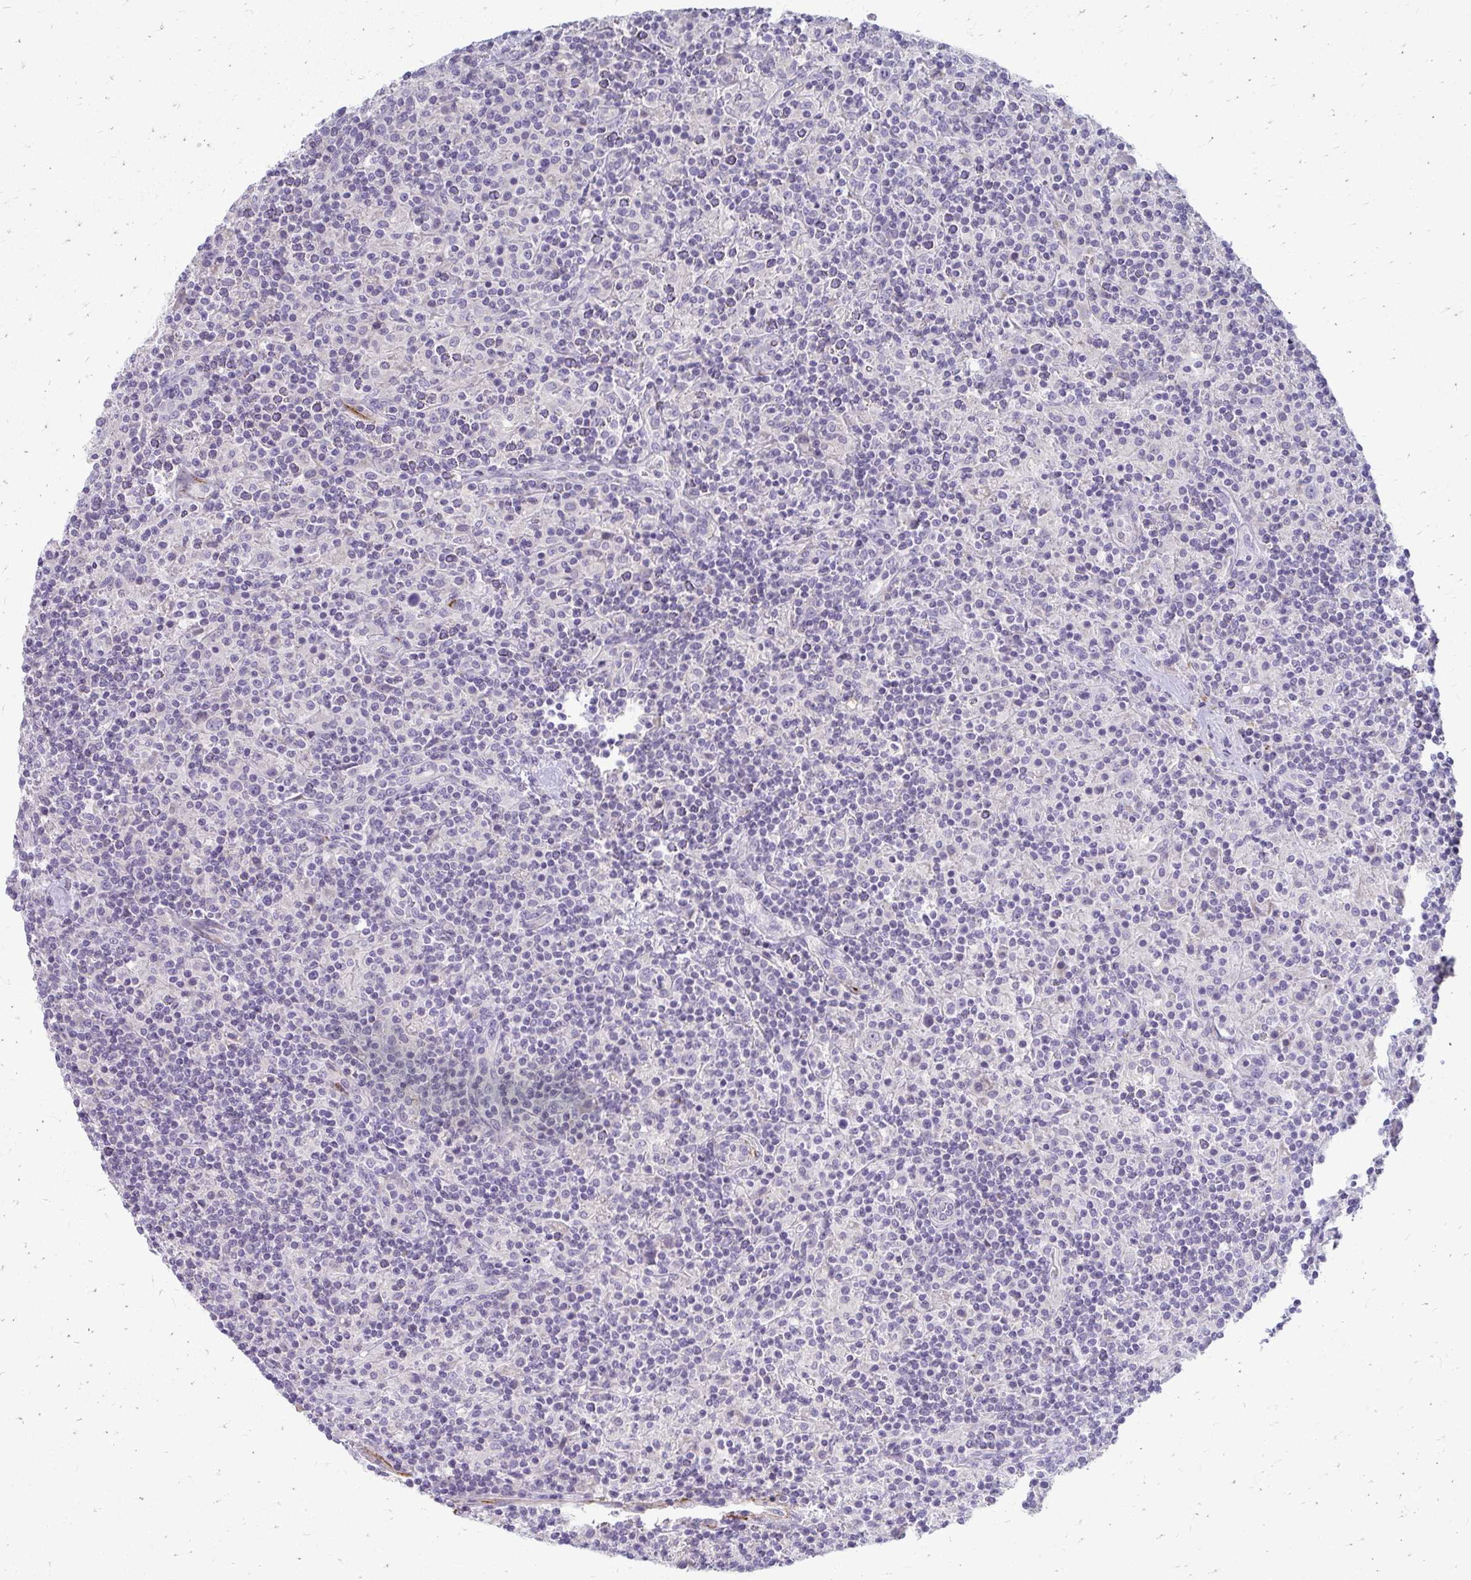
{"staining": {"intensity": "negative", "quantity": "none", "location": "none"}, "tissue": "lymphoma", "cell_type": "Tumor cells", "image_type": "cancer", "snomed": [{"axis": "morphology", "description": "Hodgkin's disease, NOS"}, {"axis": "topography", "description": "Lymph node"}], "caption": "Tumor cells show no significant positivity in Hodgkin's disease.", "gene": "ADIPOQ", "patient": {"sex": "male", "age": 70}}